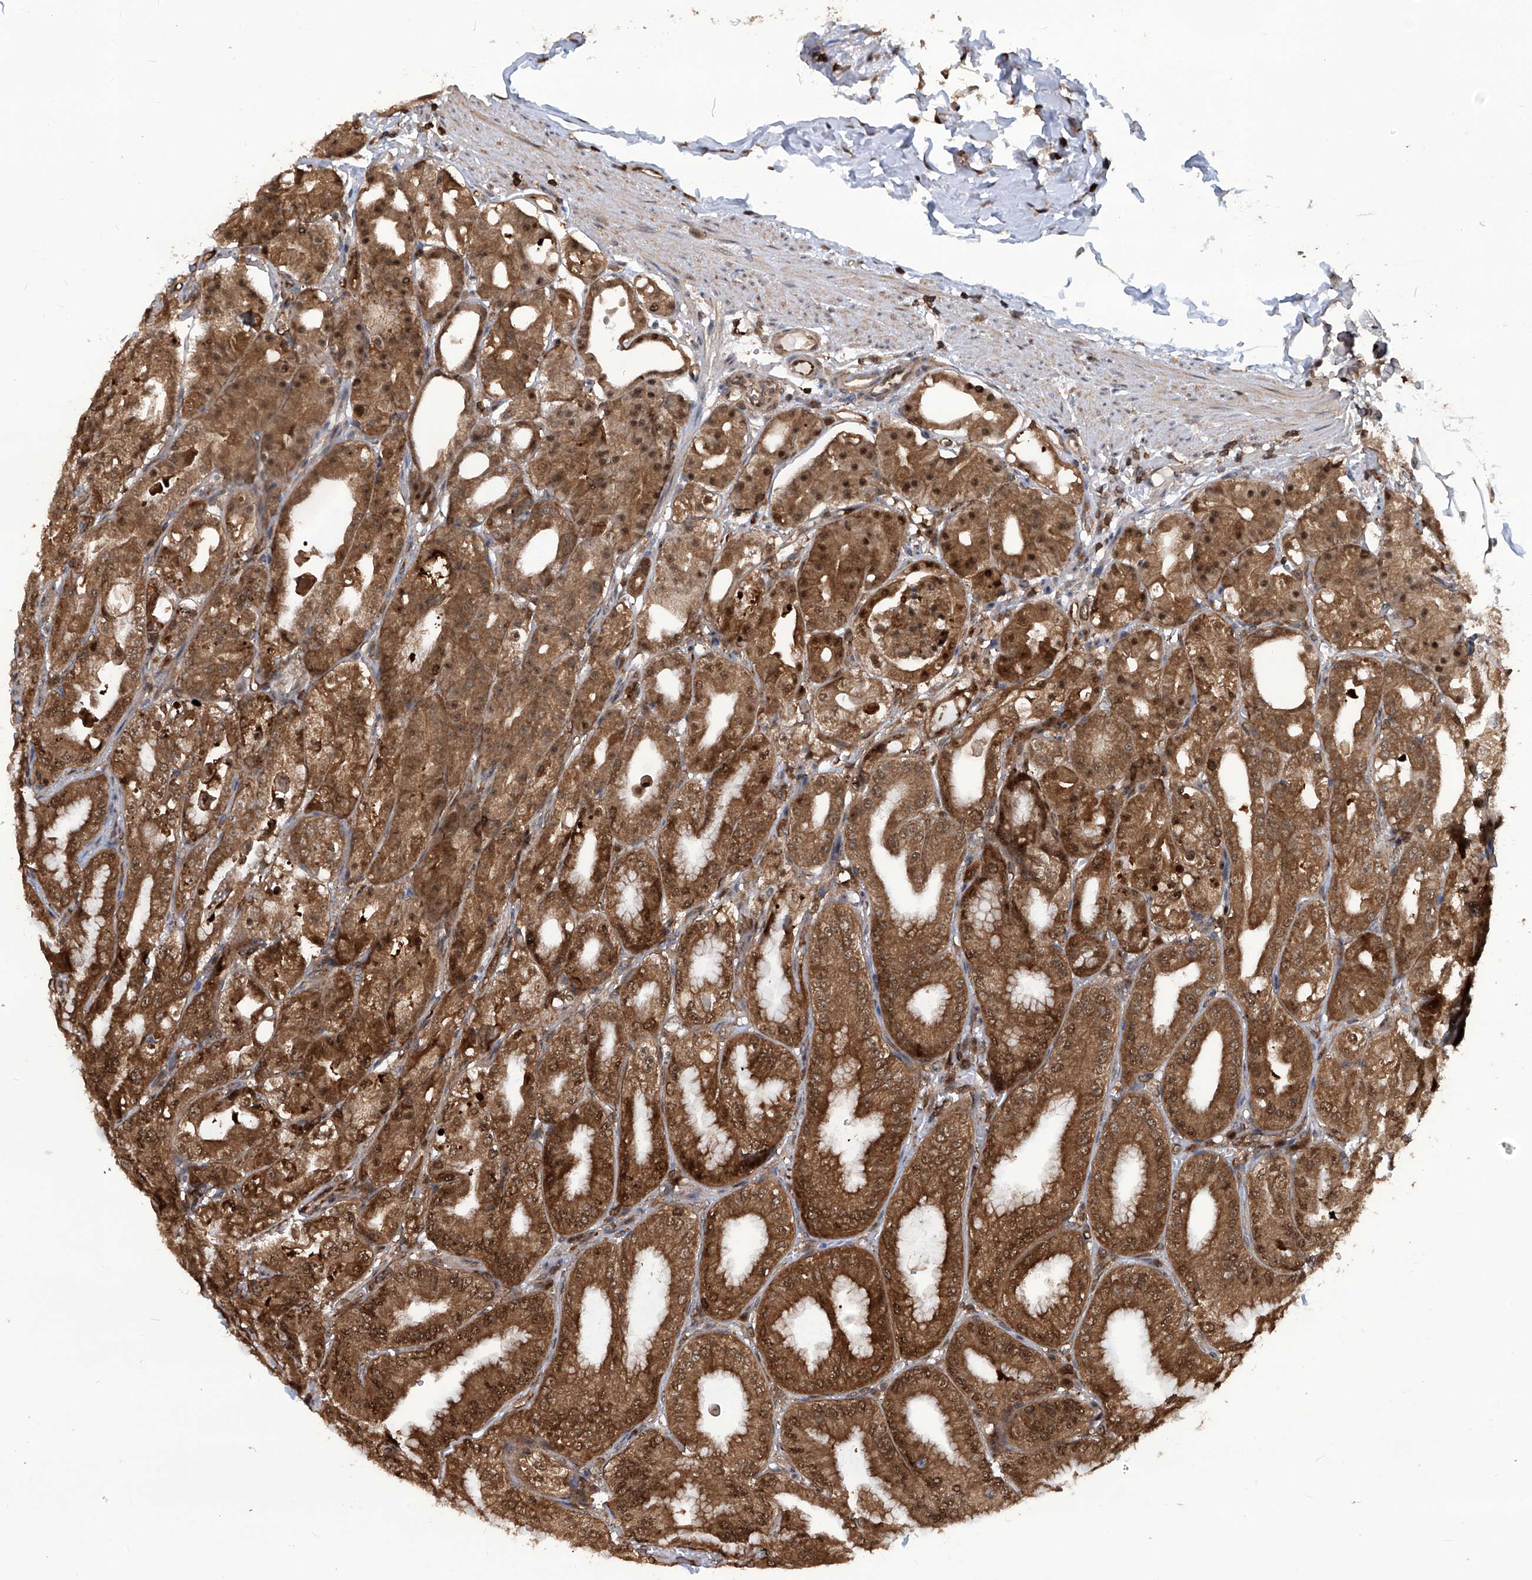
{"staining": {"intensity": "moderate", "quantity": ">75%", "location": "cytoplasmic/membranous,nuclear"}, "tissue": "stomach", "cell_type": "Glandular cells", "image_type": "normal", "snomed": [{"axis": "morphology", "description": "Normal tissue, NOS"}, {"axis": "topography", "description": "Stomach, lower"}], "caption": "Immunohistochemistry micrograph of normal stomach stained for a protein (brown), which shows medium levels of moderate cytoplasmic/membranous,nuclear expression in approximately >75% of glandular cells.", "gene": "PSMB1", "patient": {"sex": "male", "age": 71}}